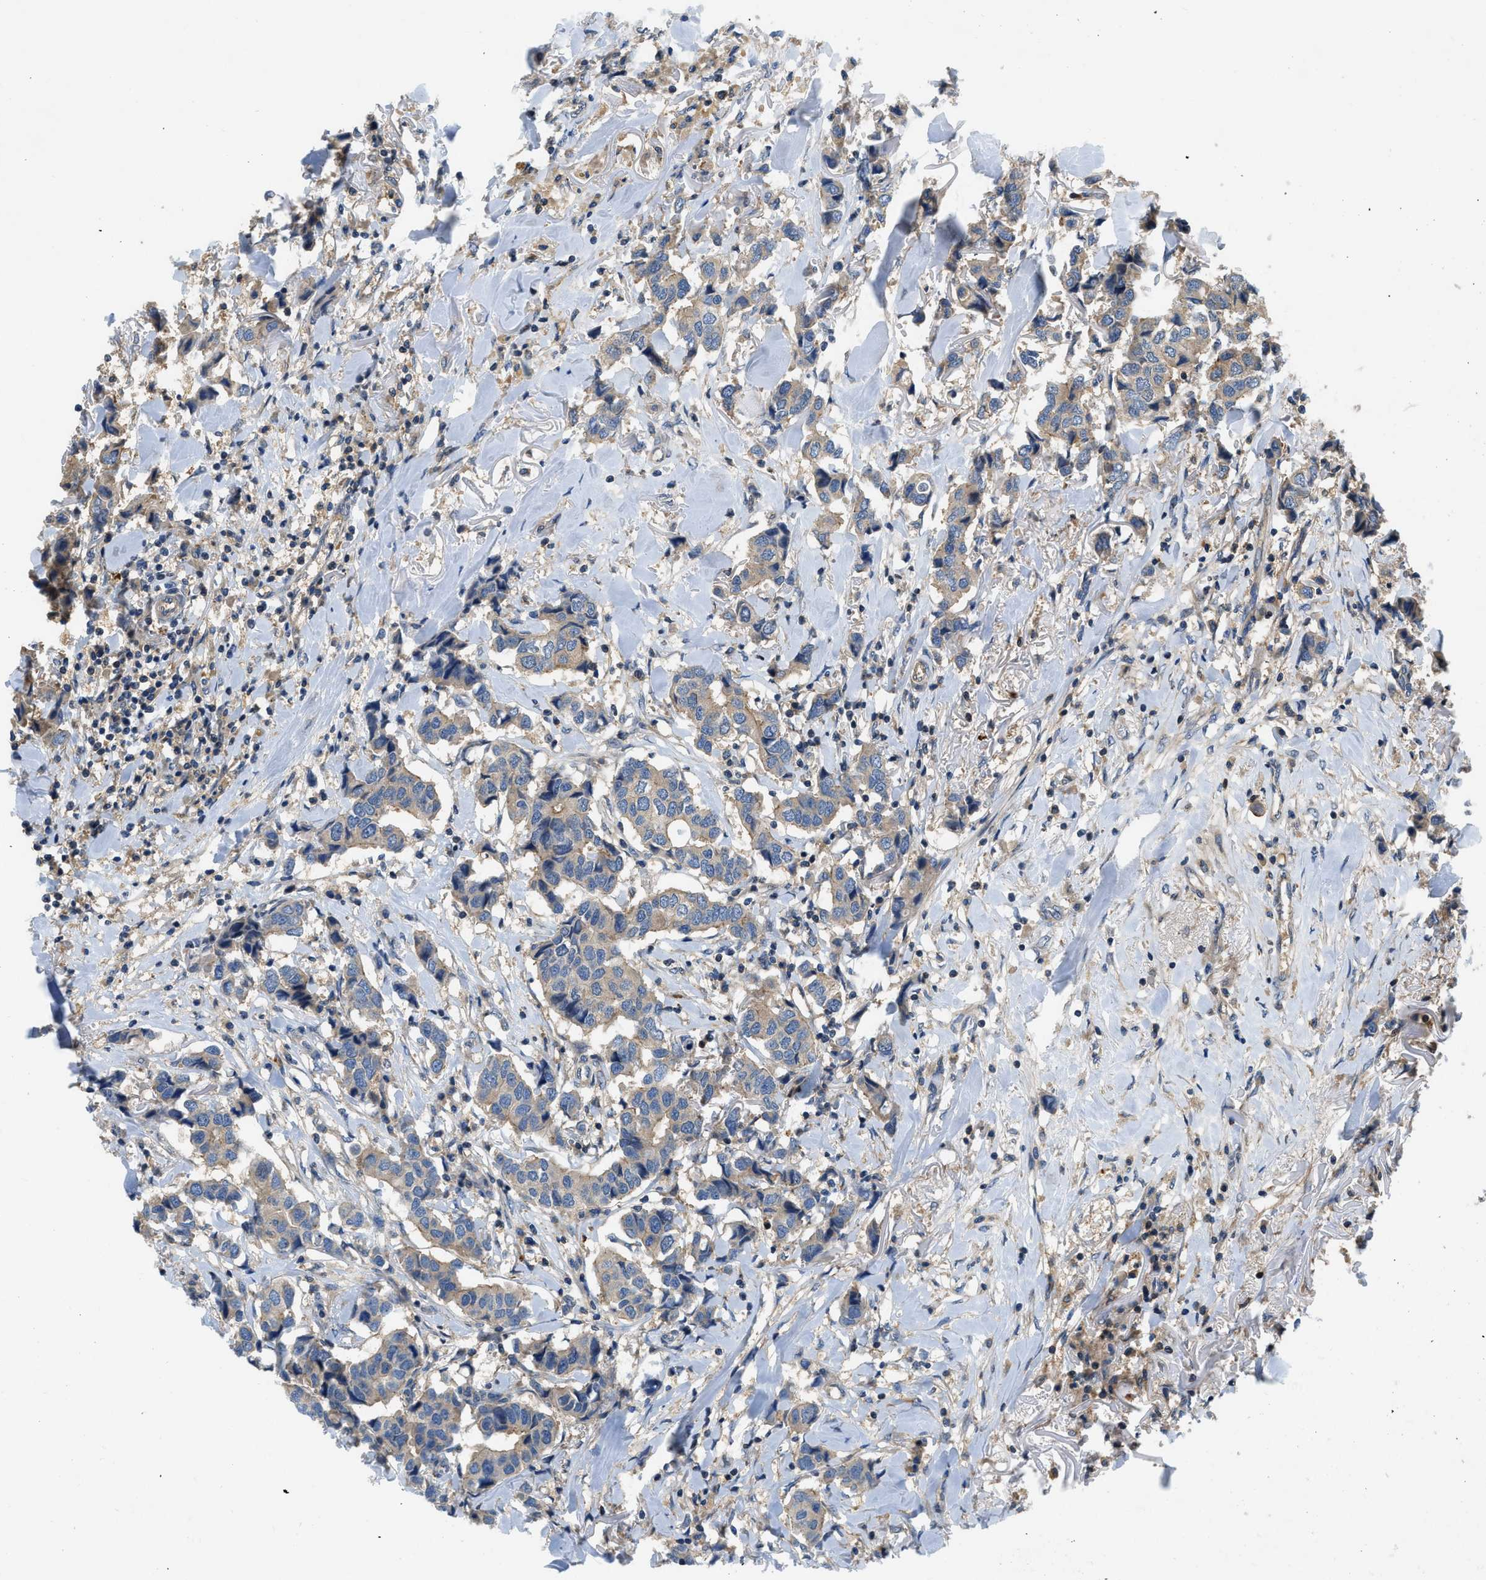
{"staining": {"intensity": "weak", "quantity": "25%-75%", "location": "cytoplasmic/membranous"}, "tissue": "breast cancer", "cell_type": "Tumor cells", "image_type": "cancer", "snomed": [{"axis": "morphology", "description": "Duct carcinoma"}, {"axis": "topography", "description": "Breast"}], "caption": "Immunohistochemical staining of human breast infiltrating ductal carcinoma displays weak cytoplasmic/membranous protein positivity in approximately 25%-75% of tumor cells.", "gene": "GPR31", "patient": {"sex": "female", "age": 80}}